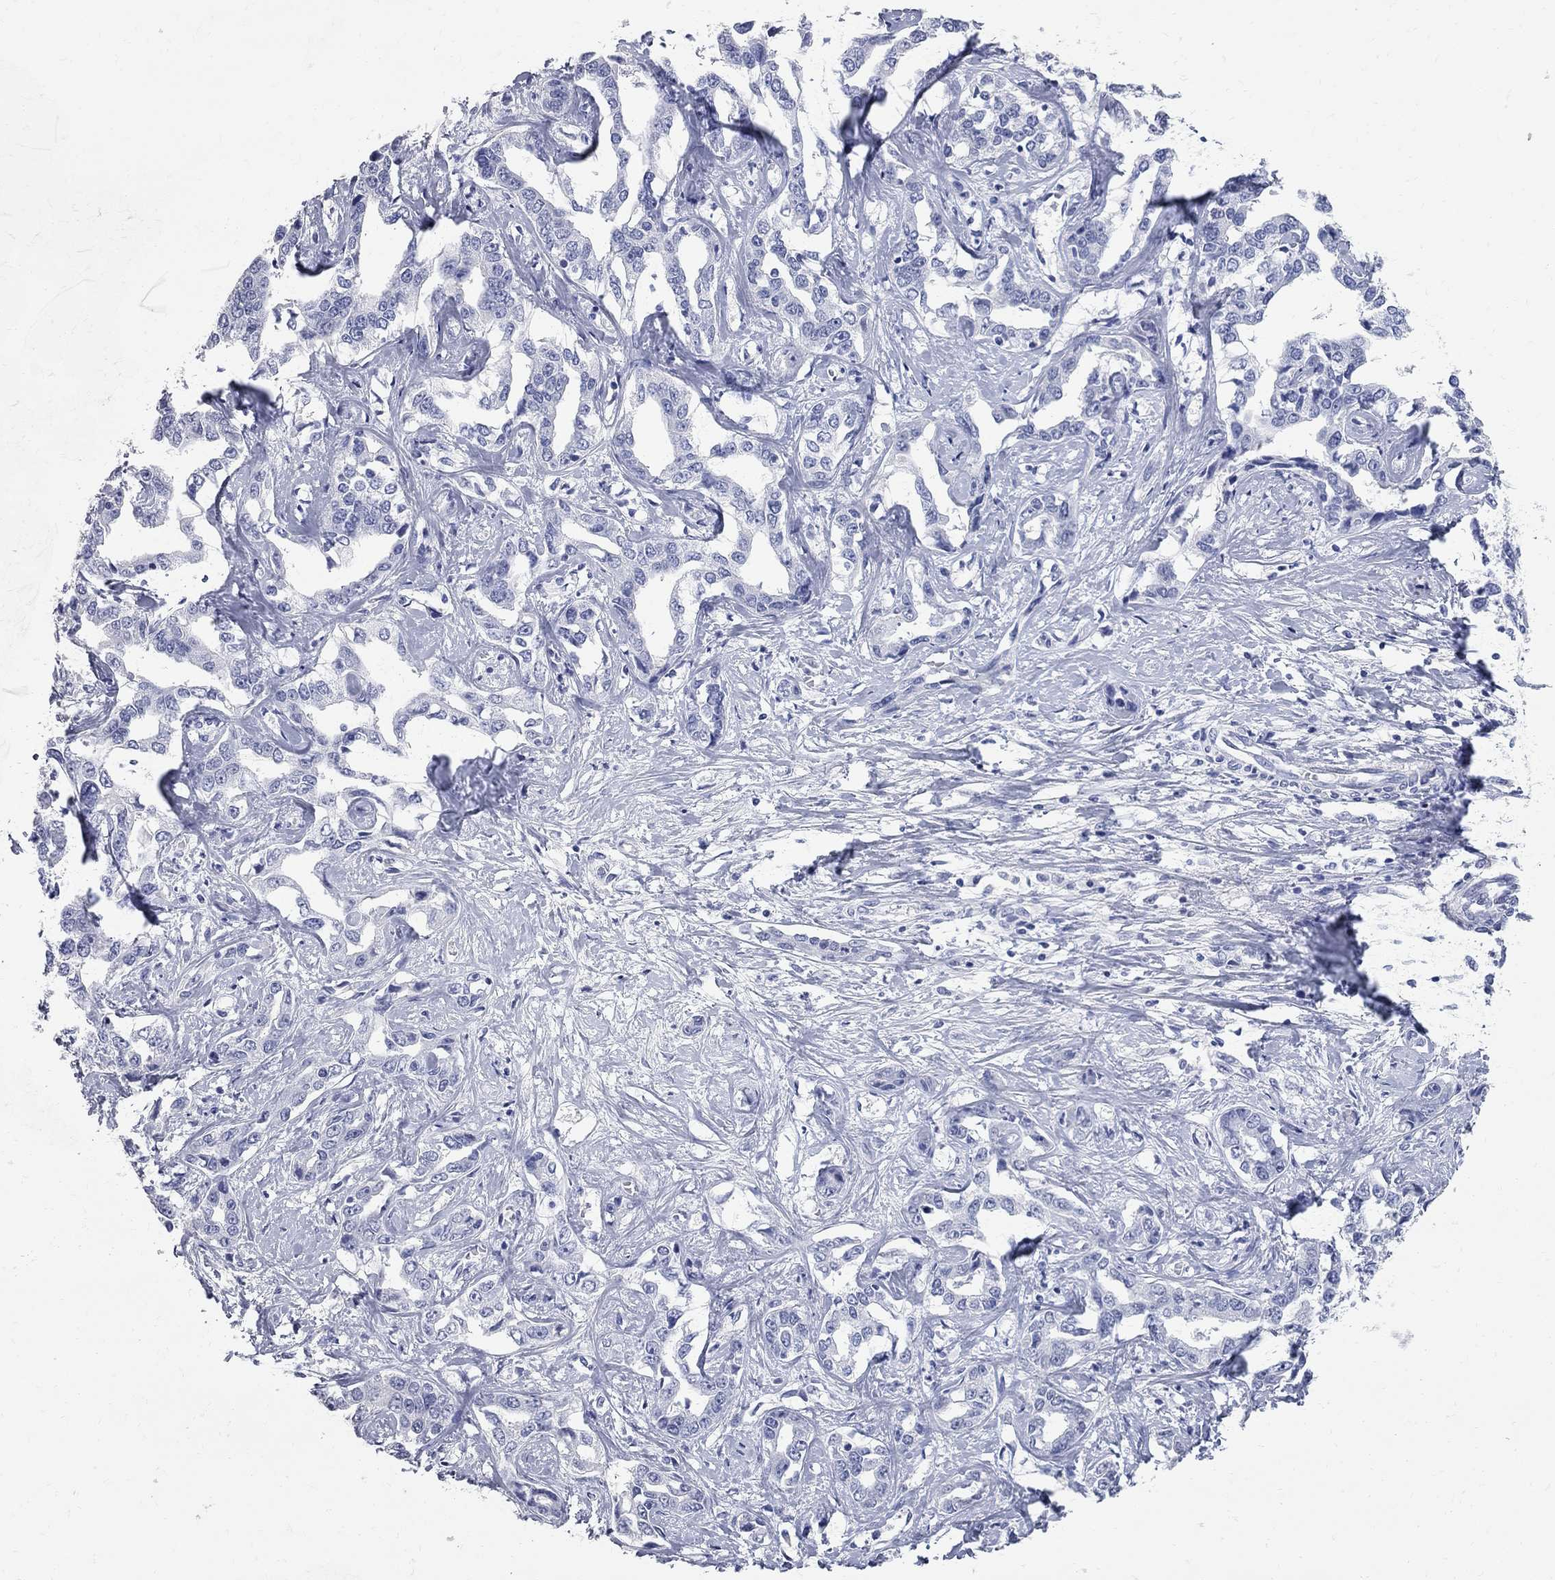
{"staining": {"intensity": "negative", "quantity": "none", "location": "none"}, "tissue": "liver cancer", "cell_type": "Tumor cells", "image_type": "cancer", "snomed": [{"axis": "morphology", "description": "Cholangiocarcinoma"}, {"axis": "topography", "description": "Liver"}], "caption": "Protein analysis of liver cholangiocarcinoma exhibits no significant expression in tumor cells.", "gene": "BPIFB1", "patient": {"sex": "male", "age": 59}}